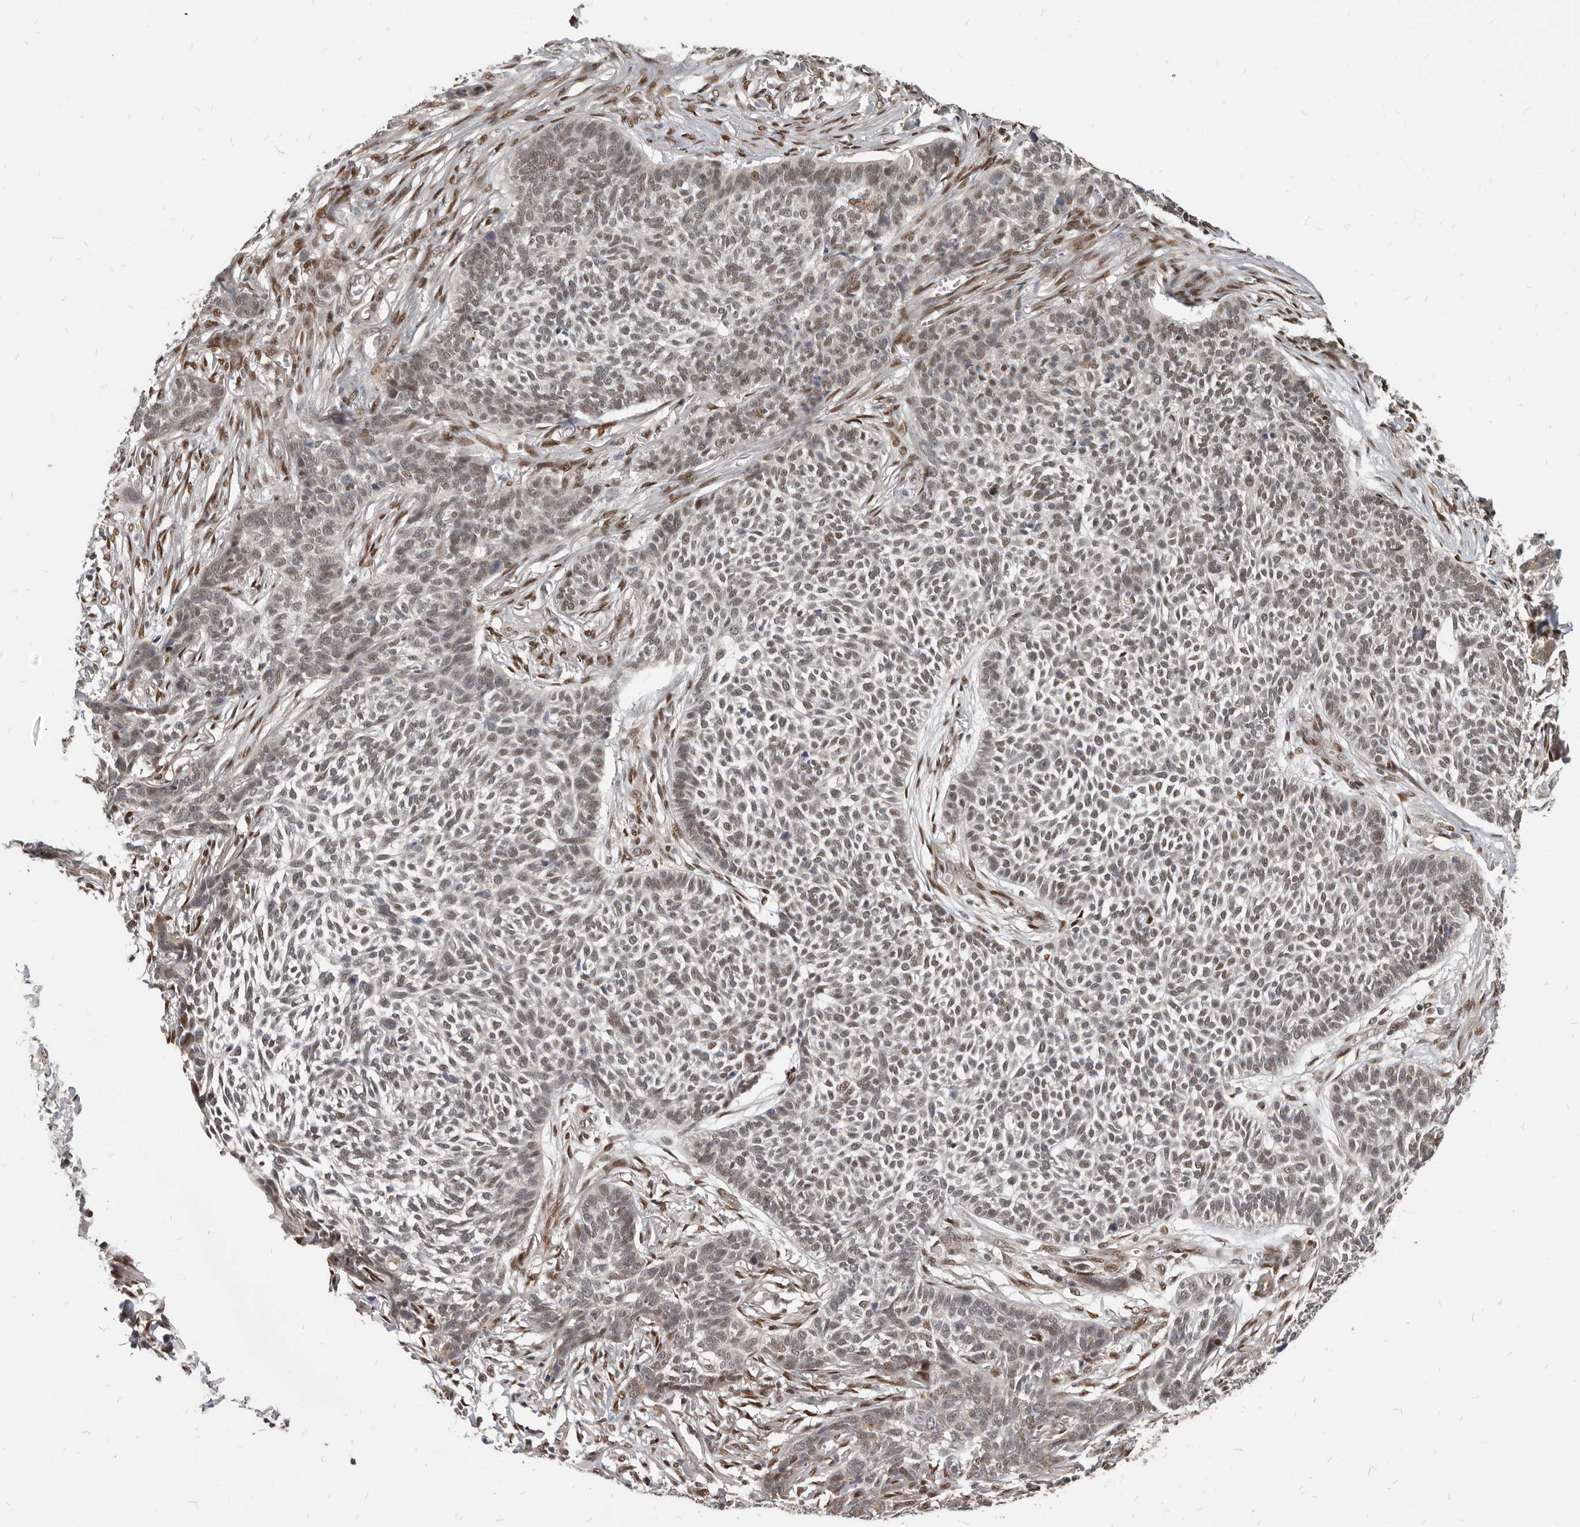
{"staining": {"intensity": "weak", "quantity": "25%-75%", "location": "nuclear"}, "tissue": "skin cancer", "cell_type": "Tumor cells", "image_type": "cancer", "snomed": [{"axis": "morphology", "description": "Basal cell carcinoma"}, {"axis": "topography", "description": "Skin"}], "caption": "This is a micrograph of IHC staining of basal cell carcinoma (skin), which shows weak staining in the nuclear of tumor cells.", "gene": "ATF5", "patient": {"sex": "male", "age": 85}}